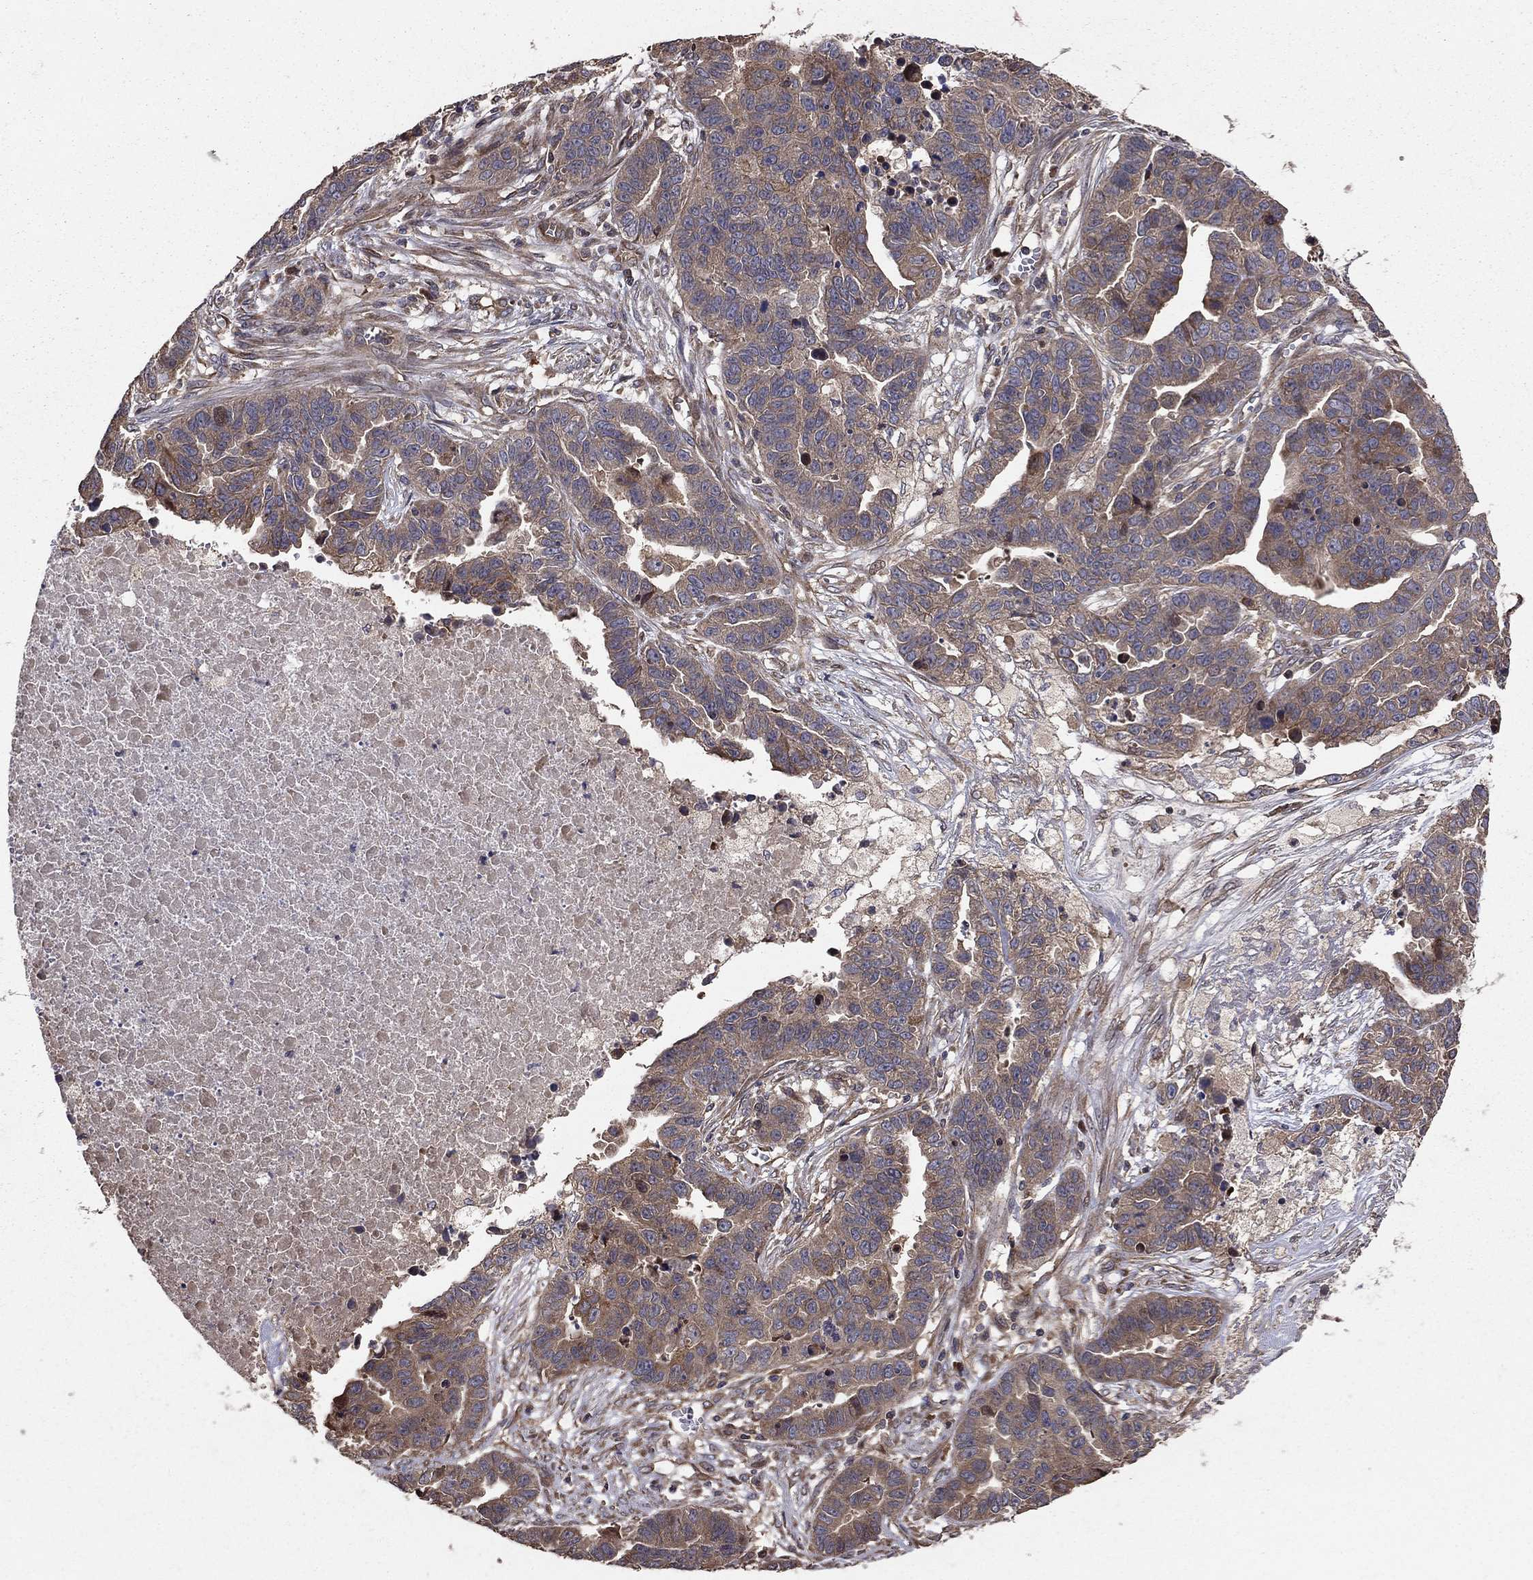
{"staining": {"intensity": "weak", "quantity": "25%-75%", "location": "cytoplasmic/membranous"}, "tissue": "ovarian cancer", "cell_type": "Tumor cells", "image_type": "cancer", "snomed": [{"axis": "morphology", "description": "Cystadenocarcinoma, serous, NOS"}, {"axis": "topography", "description": "Ovary"}], "caption": "Ovarian cancer stained for a protein (brown) demonstrates weak cytoplasmic/membranous positive positivity in approximately 25%-75% of tumor cells.", "gene": "BABAM2", "patient": {"sex": "female", "age": 87}}